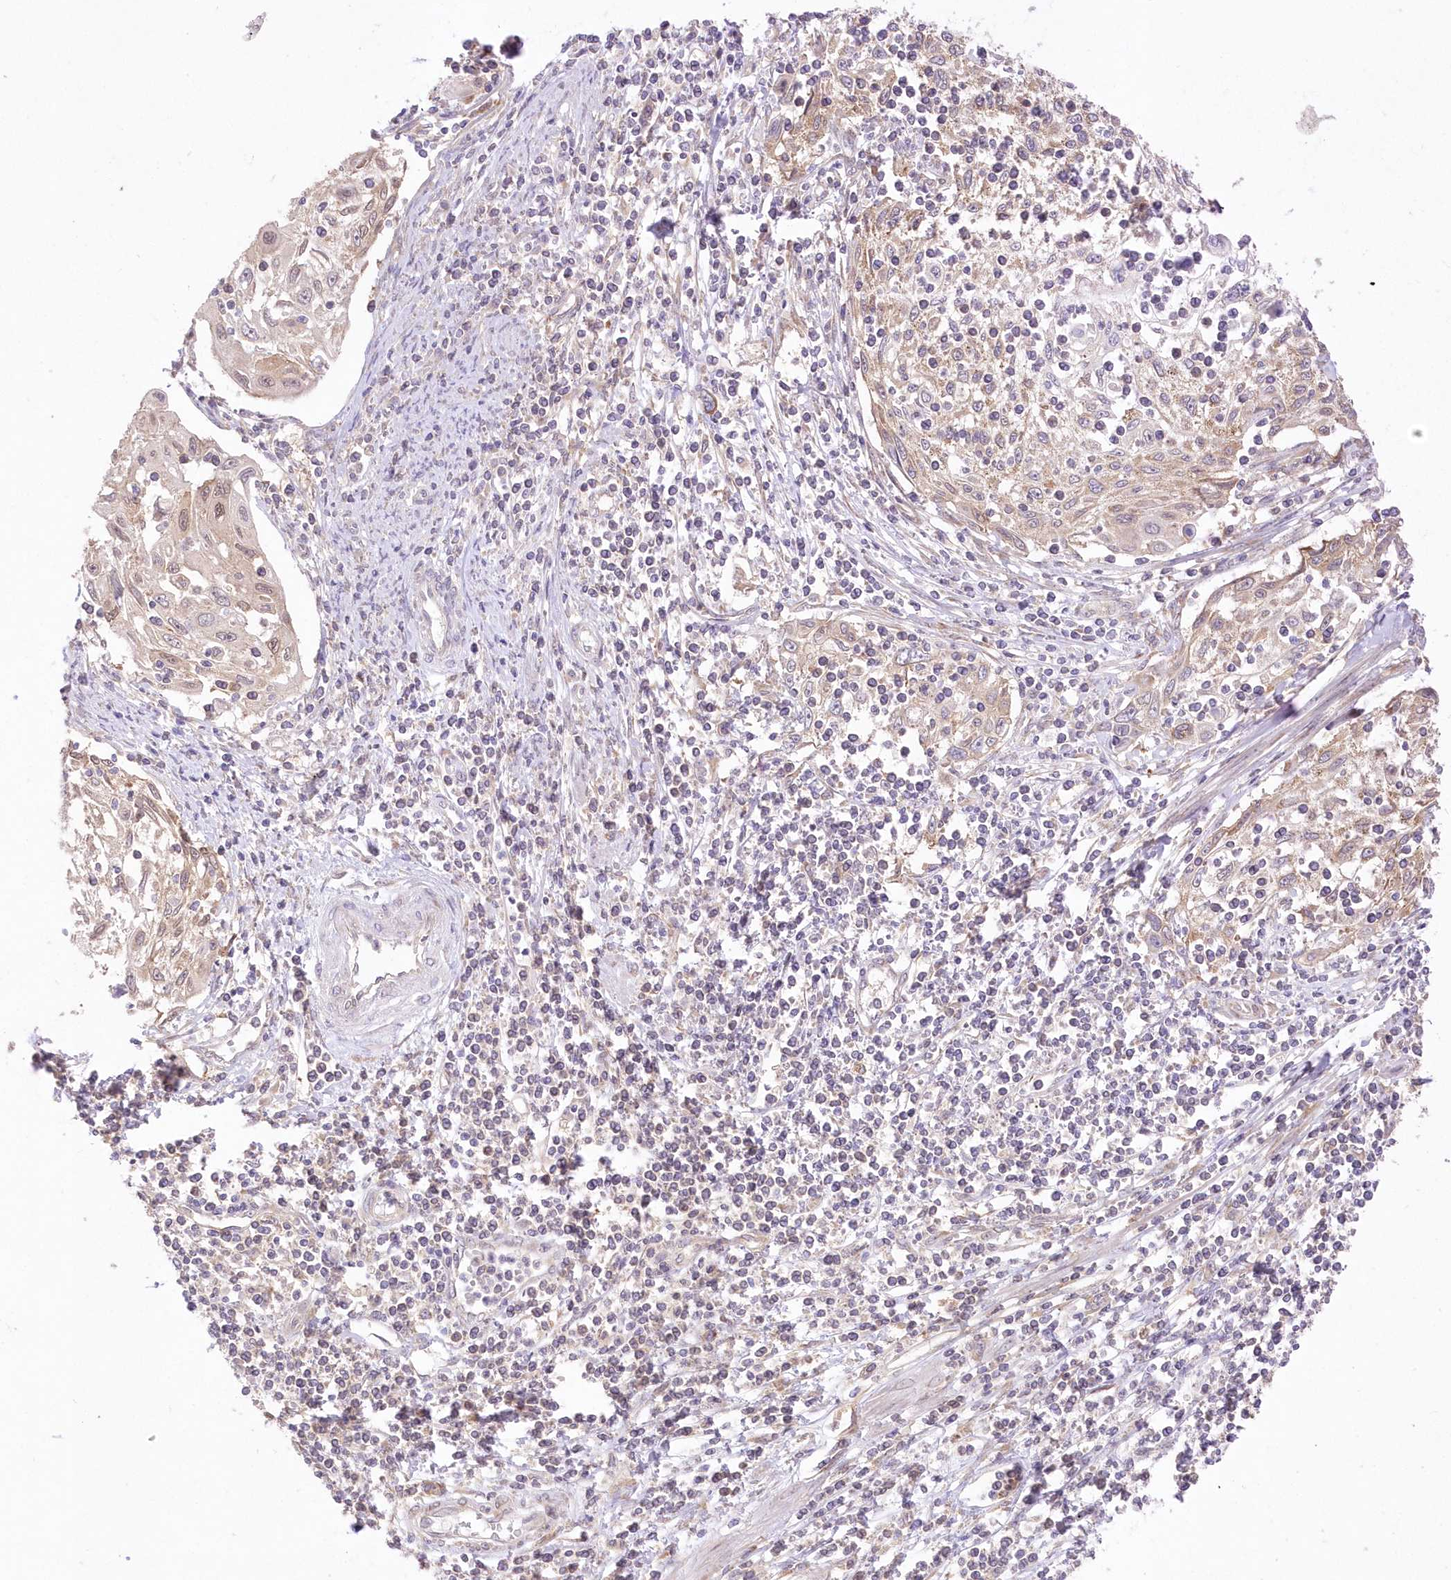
{"staining": {"intensity": "weak", "quantity": ">75%", "location": "cytoplasmic/membranous"}, "tissue": "cervical cancer", "cell_type": "Tumor cells", "image_type": "cancer", "snomed": [{"axis": "morphology", "description": "Squamous cell carcinoma, NOS"}, {"axis": "topography", "description": "Cervix"}], "caption": "A low amount of weak cytoplasmic/membranous staining is seen in approximately >75% of tumor cells in cervical squamous cell carcinoma tissue.", "gene": "RNPEP", "patient": {"sex": "female", "age": 70}}